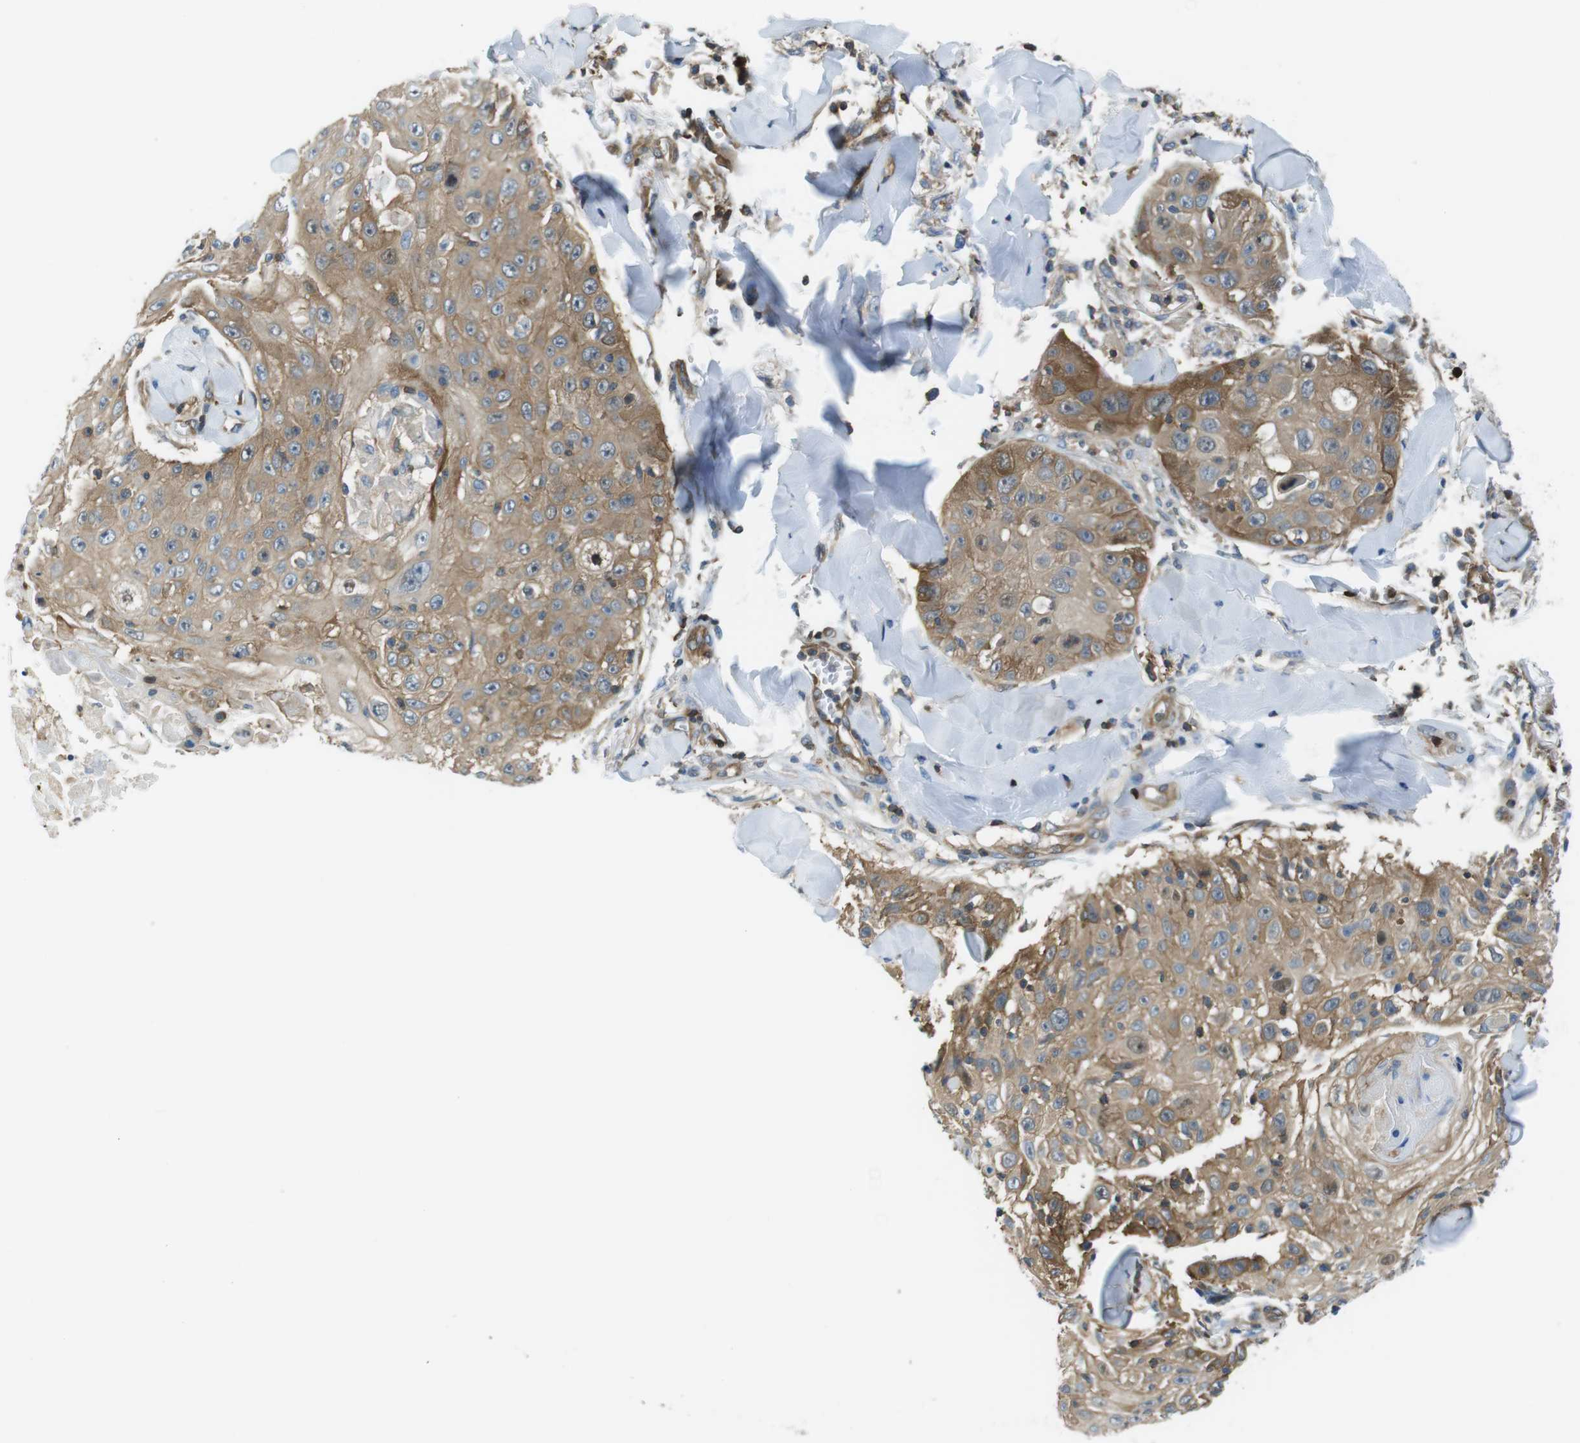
{"staining": {"intensity": "moderate", "quantity": ">75%", "location": "cytoplasmic/membranous"}, "tissue": "skin cancer", "cell_type": "Tumor cells", "image_type": "cancer", "snomed": [{"axis": "morphology", "description": "Squamous cell carcinoma, NOS"}, {"axis": "topography", "description": "Skin"}], "caption": "Skin cancer (squamous cell carcinoma) stained with DAB IHC displays medium levels of moderate cytoplasmic/membranous expression in approximately >75% of tumor cells.", "gene": "TES", "patient": {"sex": "male", "age": 86}}